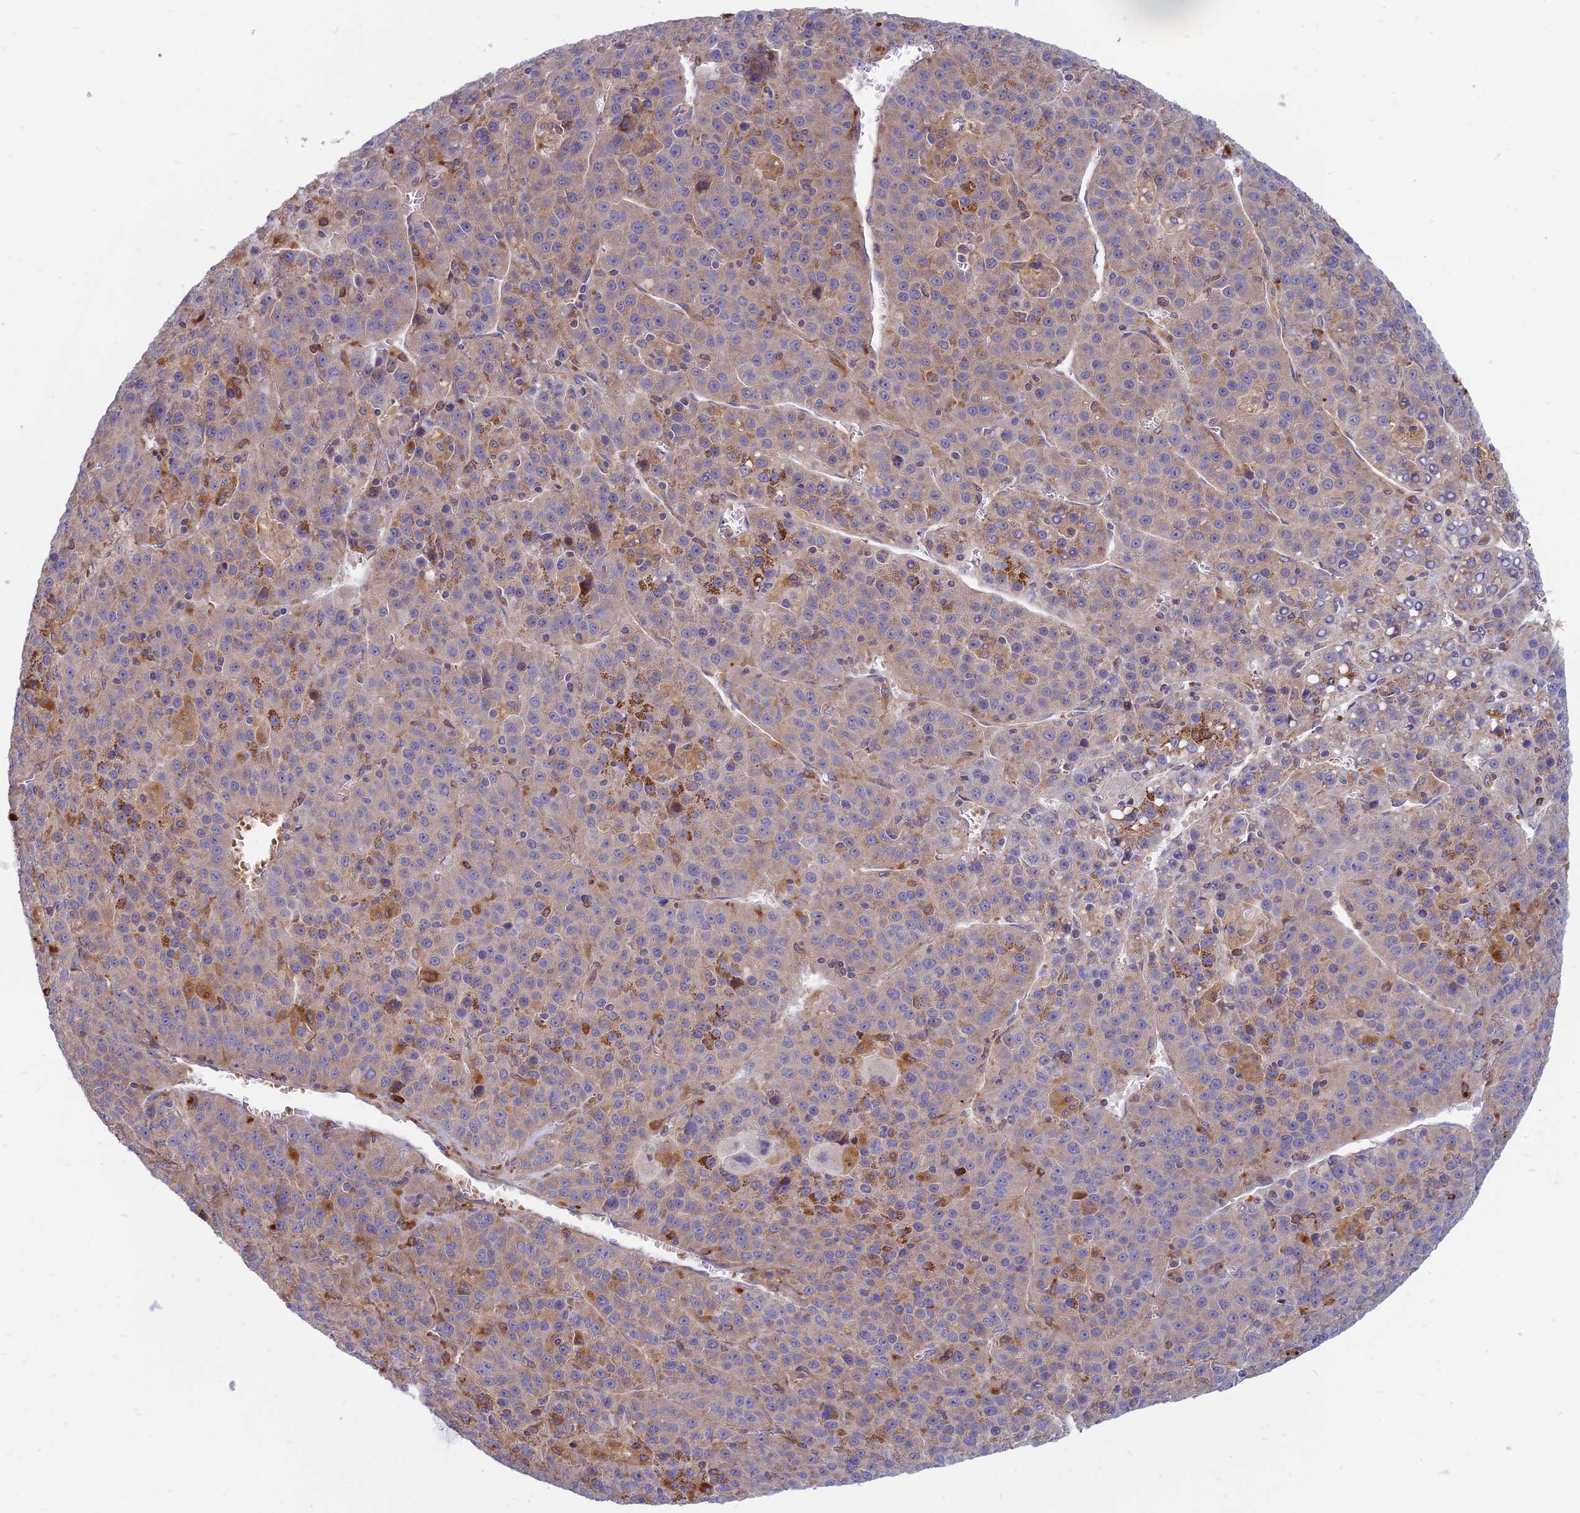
{"staining": {"intensity": "weak", "quantity": "<25%", "location": "cytoplasmic/membranous"}, "tissue": "liver cancer", "cell_type": "Tumor cells", "image_type": "cancer", "snomed": [{"axis": "morphology", "description": "Carcinoma, Hepatocellular, NOS"}, {"axis": "topography", "description": "Liver"}], "caption": "High power microscopy micrograph of an immunohistochemistry (IHC) photomicrograph of liver hepatocellular carcinoma, revealing no significant positivity in tumor cells.", "gene": "PHKA2", "patient": {"sex": "female", "age": 53}}